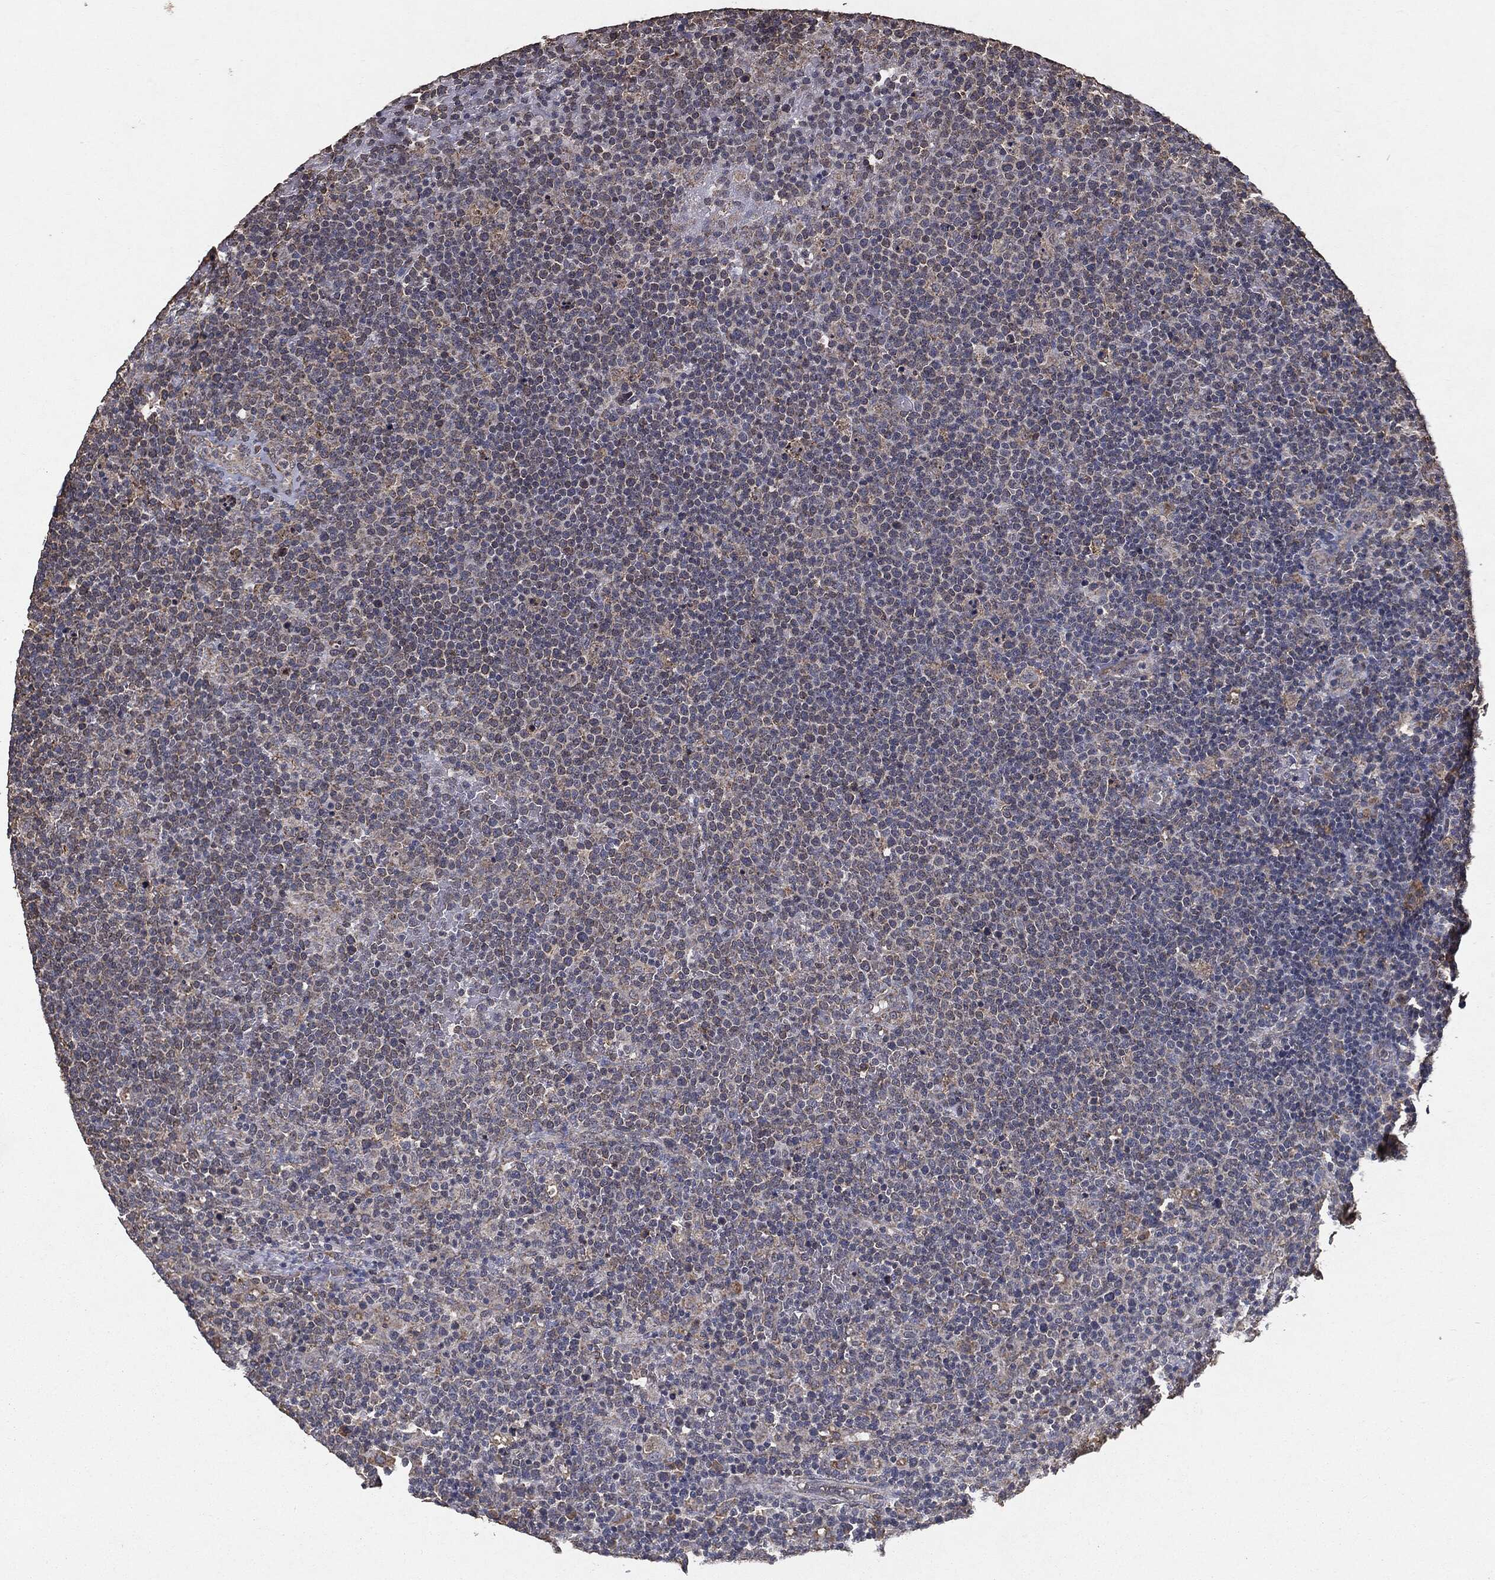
{"staining": {"intensity": "negative", "quantity": "none", "location": "none"}, "tissue": "lymphoma", "cell_type": "Tumor cells", "image_type": "cancer", "snomed": [{"axis": "morphology", "description": "Malignant lymphoma, non-Hodgkin's type, High grade"}, {"axis": "topography", "description": "Lymph node"}], "caption": "Immunohistochemistry (IHC) of human lymphoma demonstrates no staining in tumor cells.", "gene": "MTOR", "patient": {"sex": "male", "age": 61}}